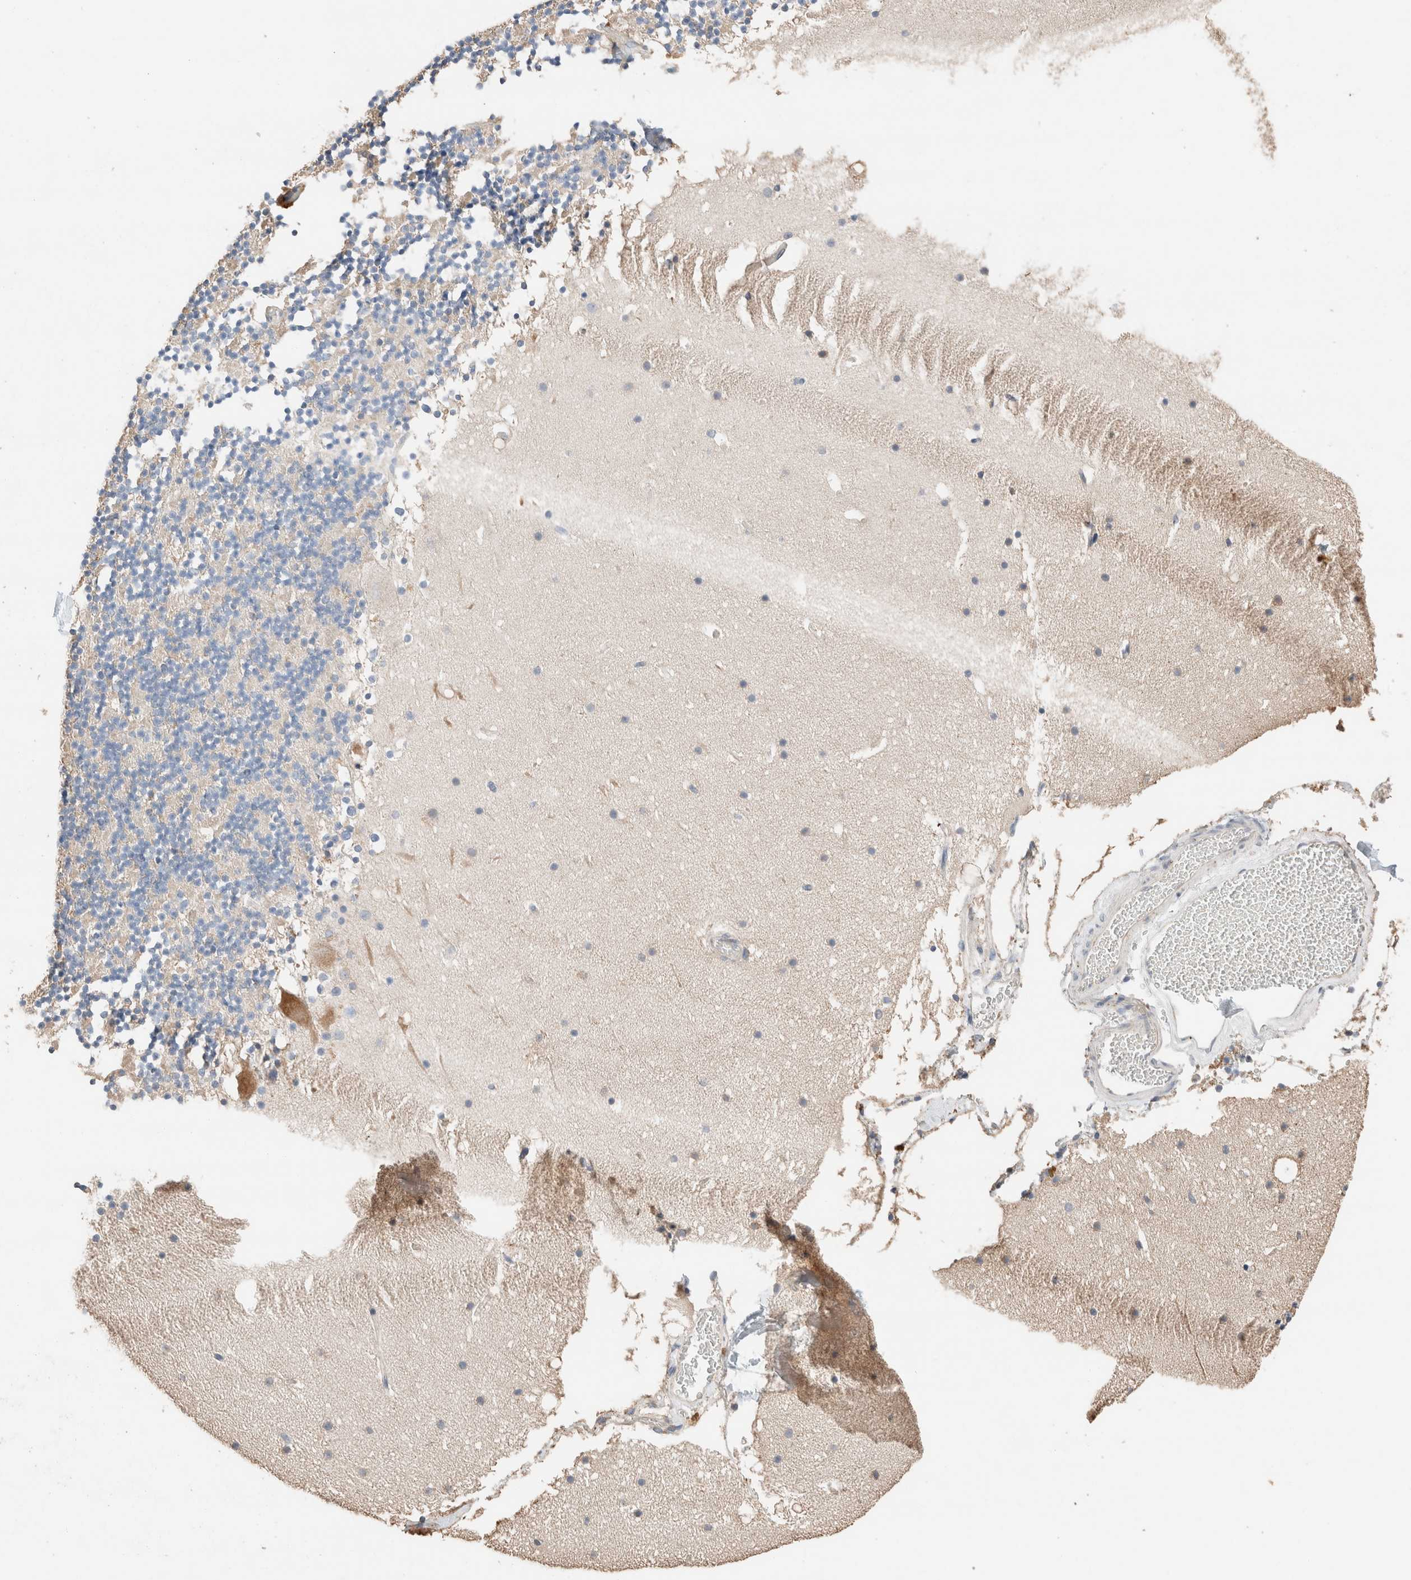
{"staining": {"intensity": "weak", "quantity": "25%-75%", "location": "cytoplasmic/membranous"}, "tissue": "cerebellum", "cell_type": "Cells in granular layer", "image_type": "normal", "snomed": [{"axis": "morphology", "description": "Normal tissue, NOS"}, {"axis": "topography", "description": "Cerebellum"}], "caption": "DAB immunohistochemical staining of unremarkable cerebellum reveals weak cytoplasmic/membranous protein expression in approximately 25%-75% of cells in granular layer.", "gene": "TUBD1", "patient": {"sex": "male", "age": 57}}